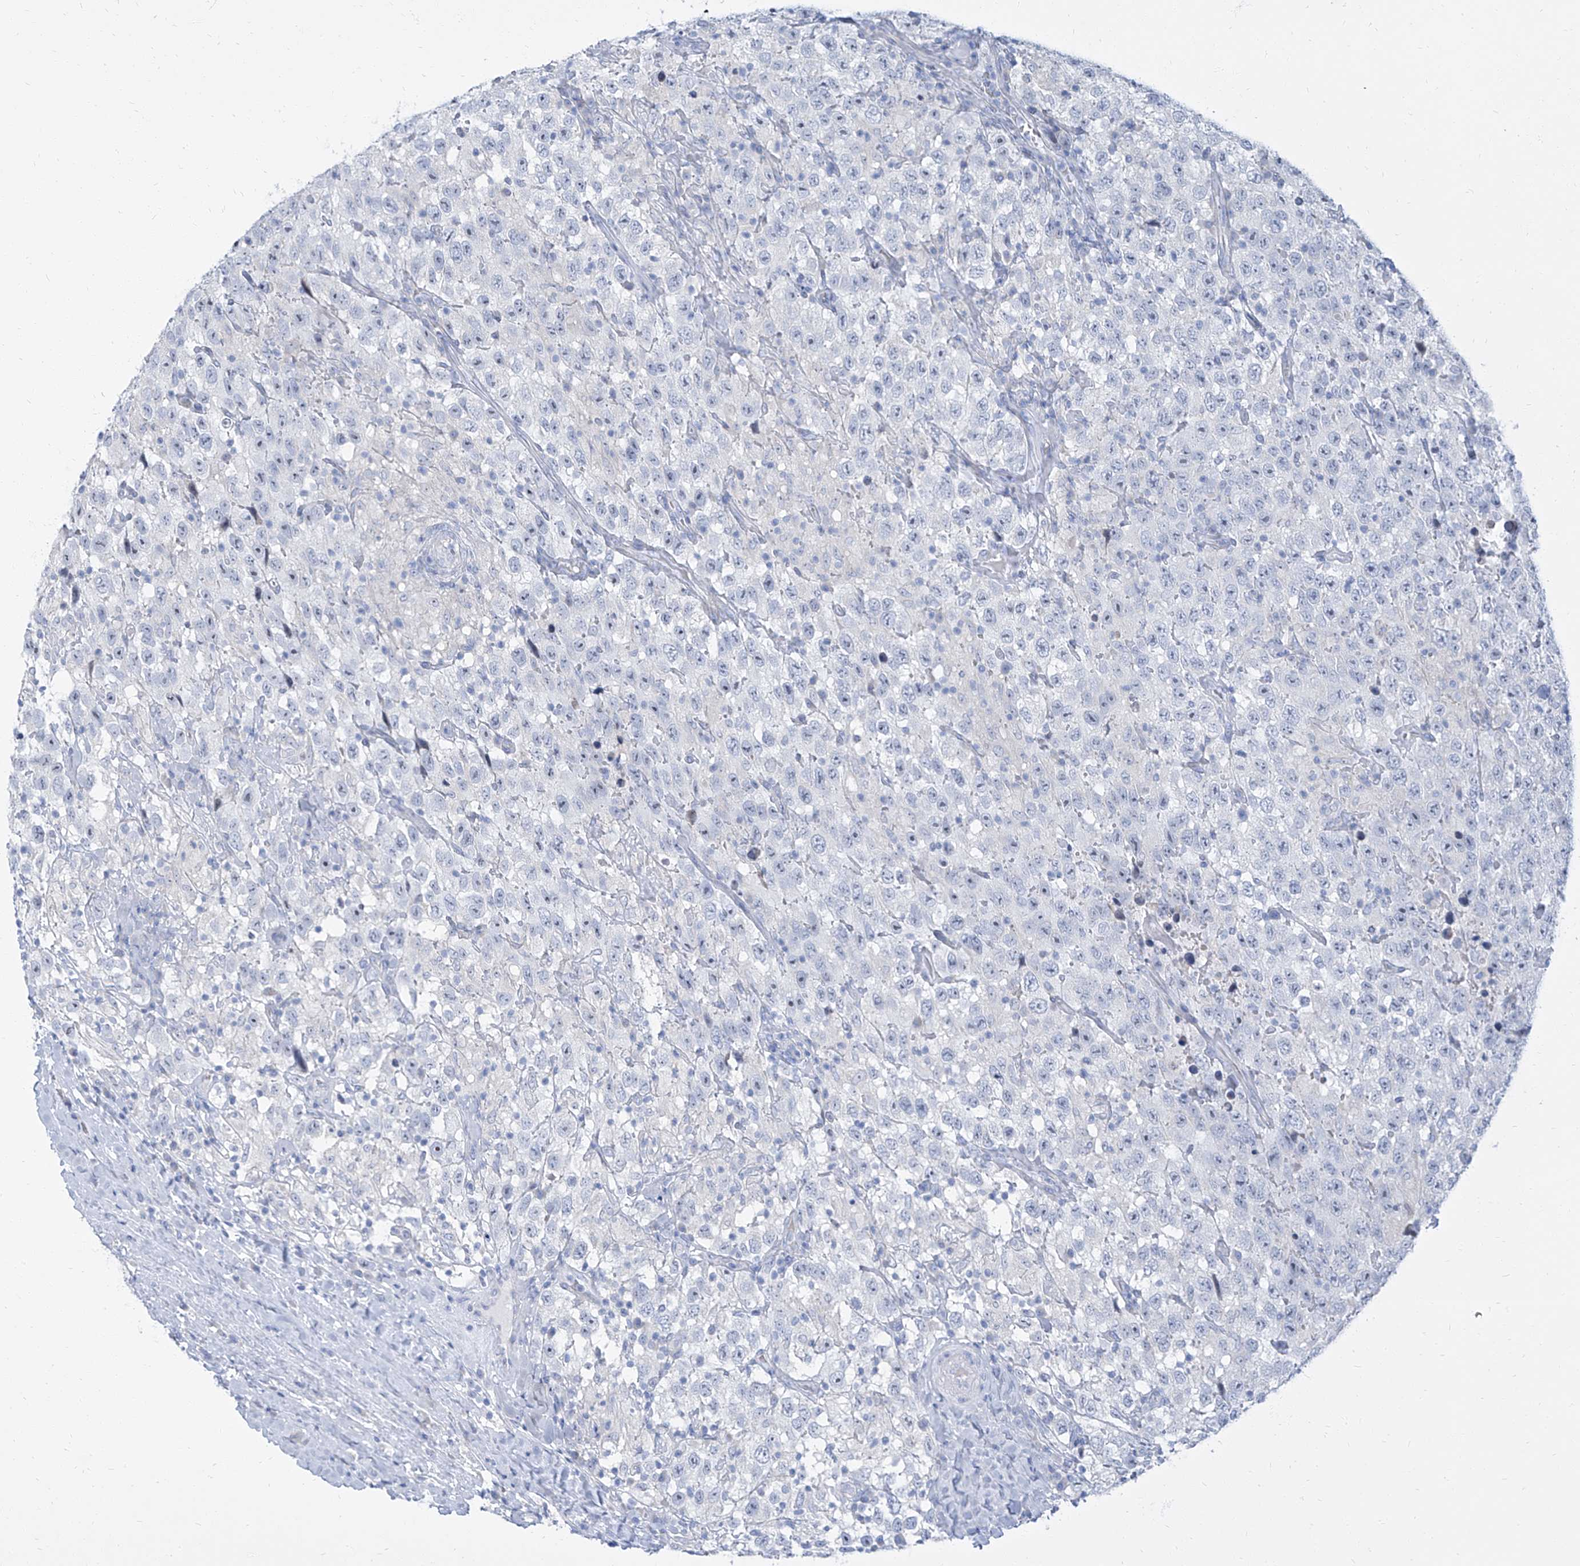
{"staining": {"intensity": "negative", "quantity": "none", "location": "none"}, "tissue": "testis cancer", "cell_type": "Tumor cells", "image_type": "cancer", "snomed": [{"axis": "morphology", "description": "Seminoma, NOS"}, {"axis": "topography", "description": "Testis"}], "caption": "A high-resolution micrograph shows immunohistochemistry staining of testis cancer, which displays no significant staining in tumor cells.", "gene": "TXLNB", "patient": {"sex": "male", "age": 41}}